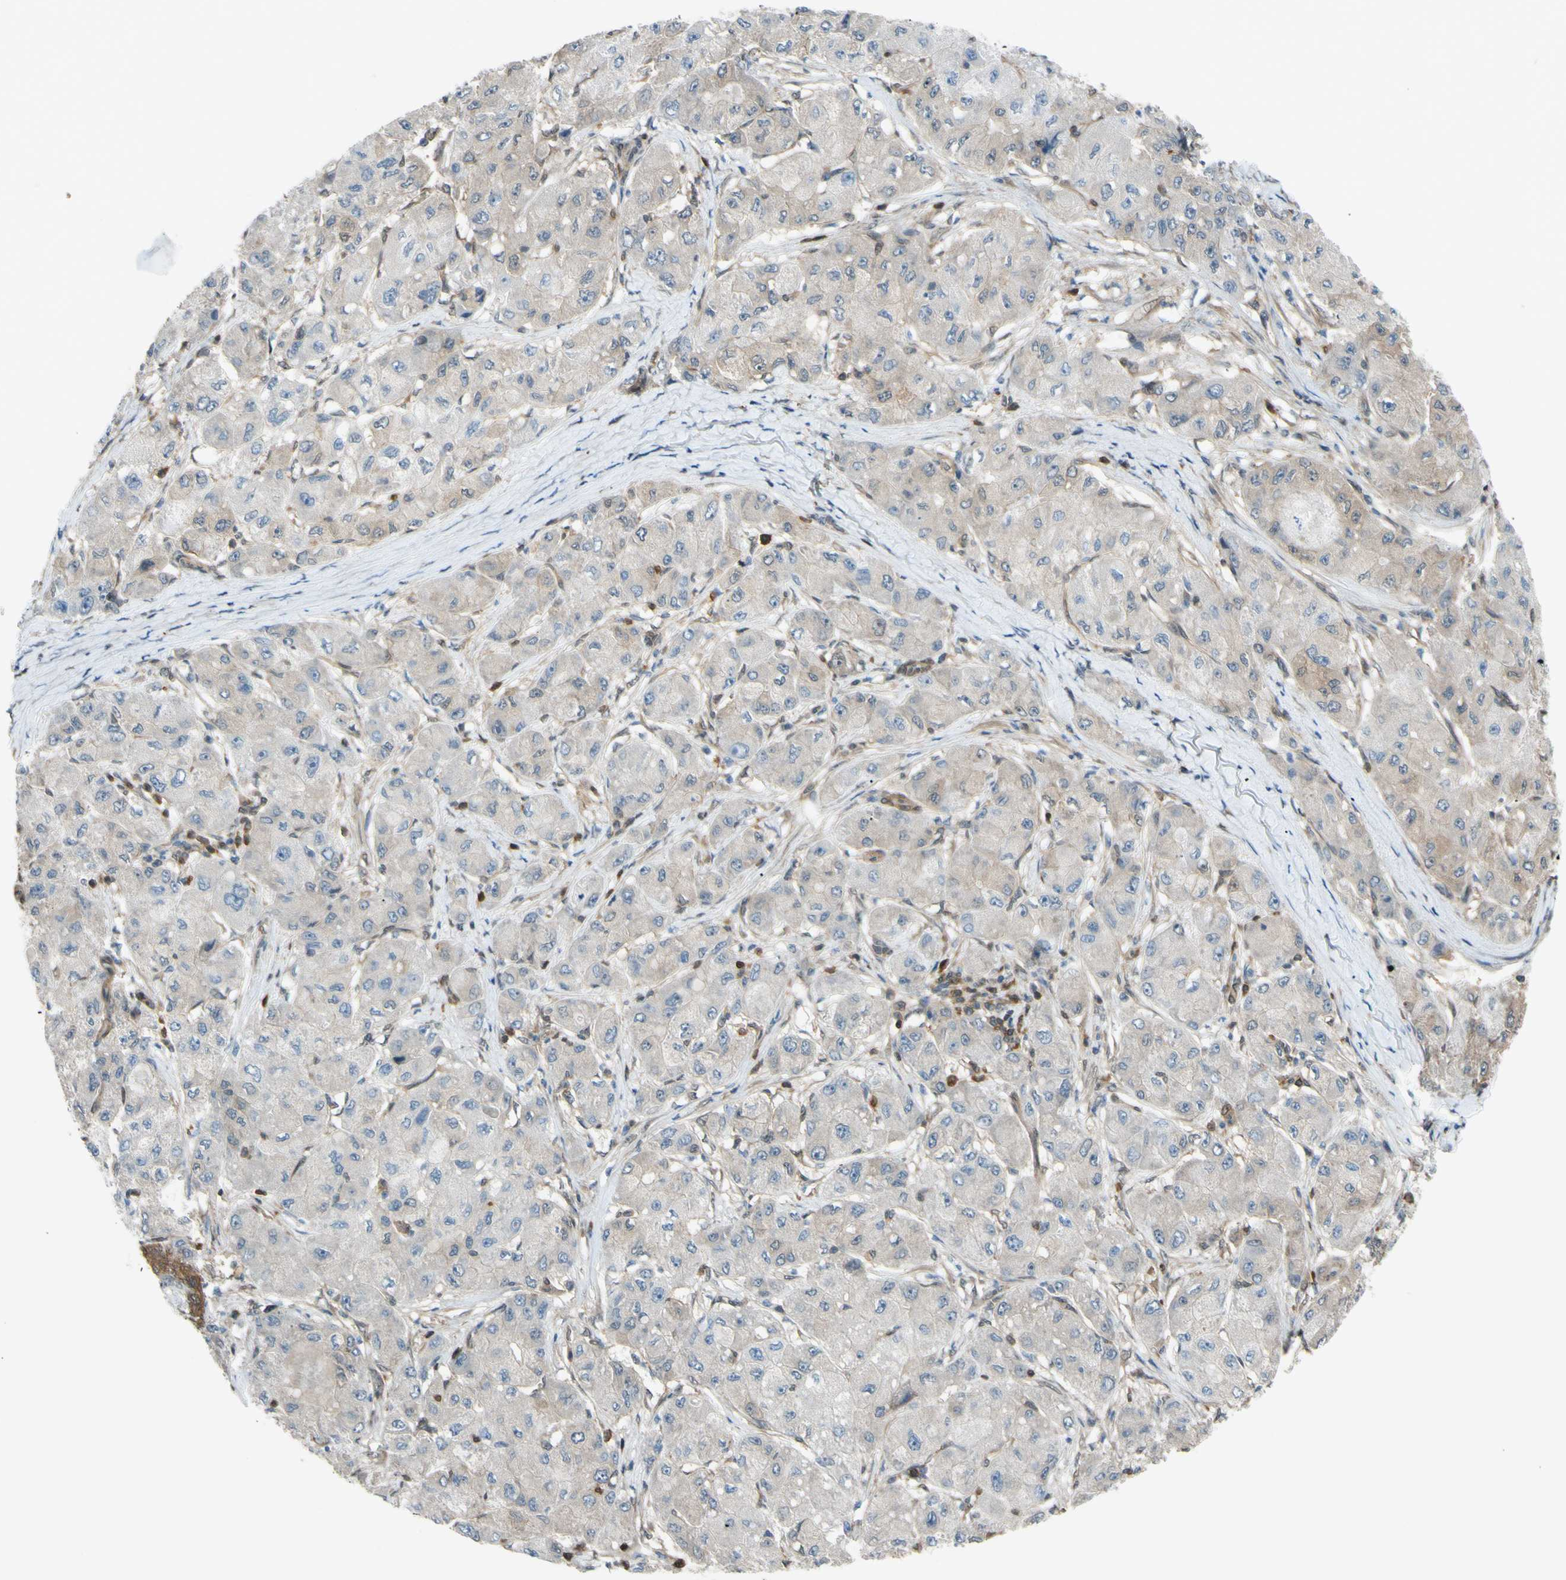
{"staining": {"intensity": "weak", "quantity": "<25%", "location": "cytoplasmic/membranous"}, "tissue": "liver cancer", "cell_type": "Tumor cells", "image_type": "cancer", "snomed": [{"axis": "morphology", "description": "Carcinoma, Hepatocellular, NOS"}, {"axis": "topography", "description": "Liver"}], "caption": "Liver cancer was stained to show a protein in brown. There is no significant staining in tumor cells.", "gene": "YWHAQ", "patient": {"sex": "male", "age": 80}}